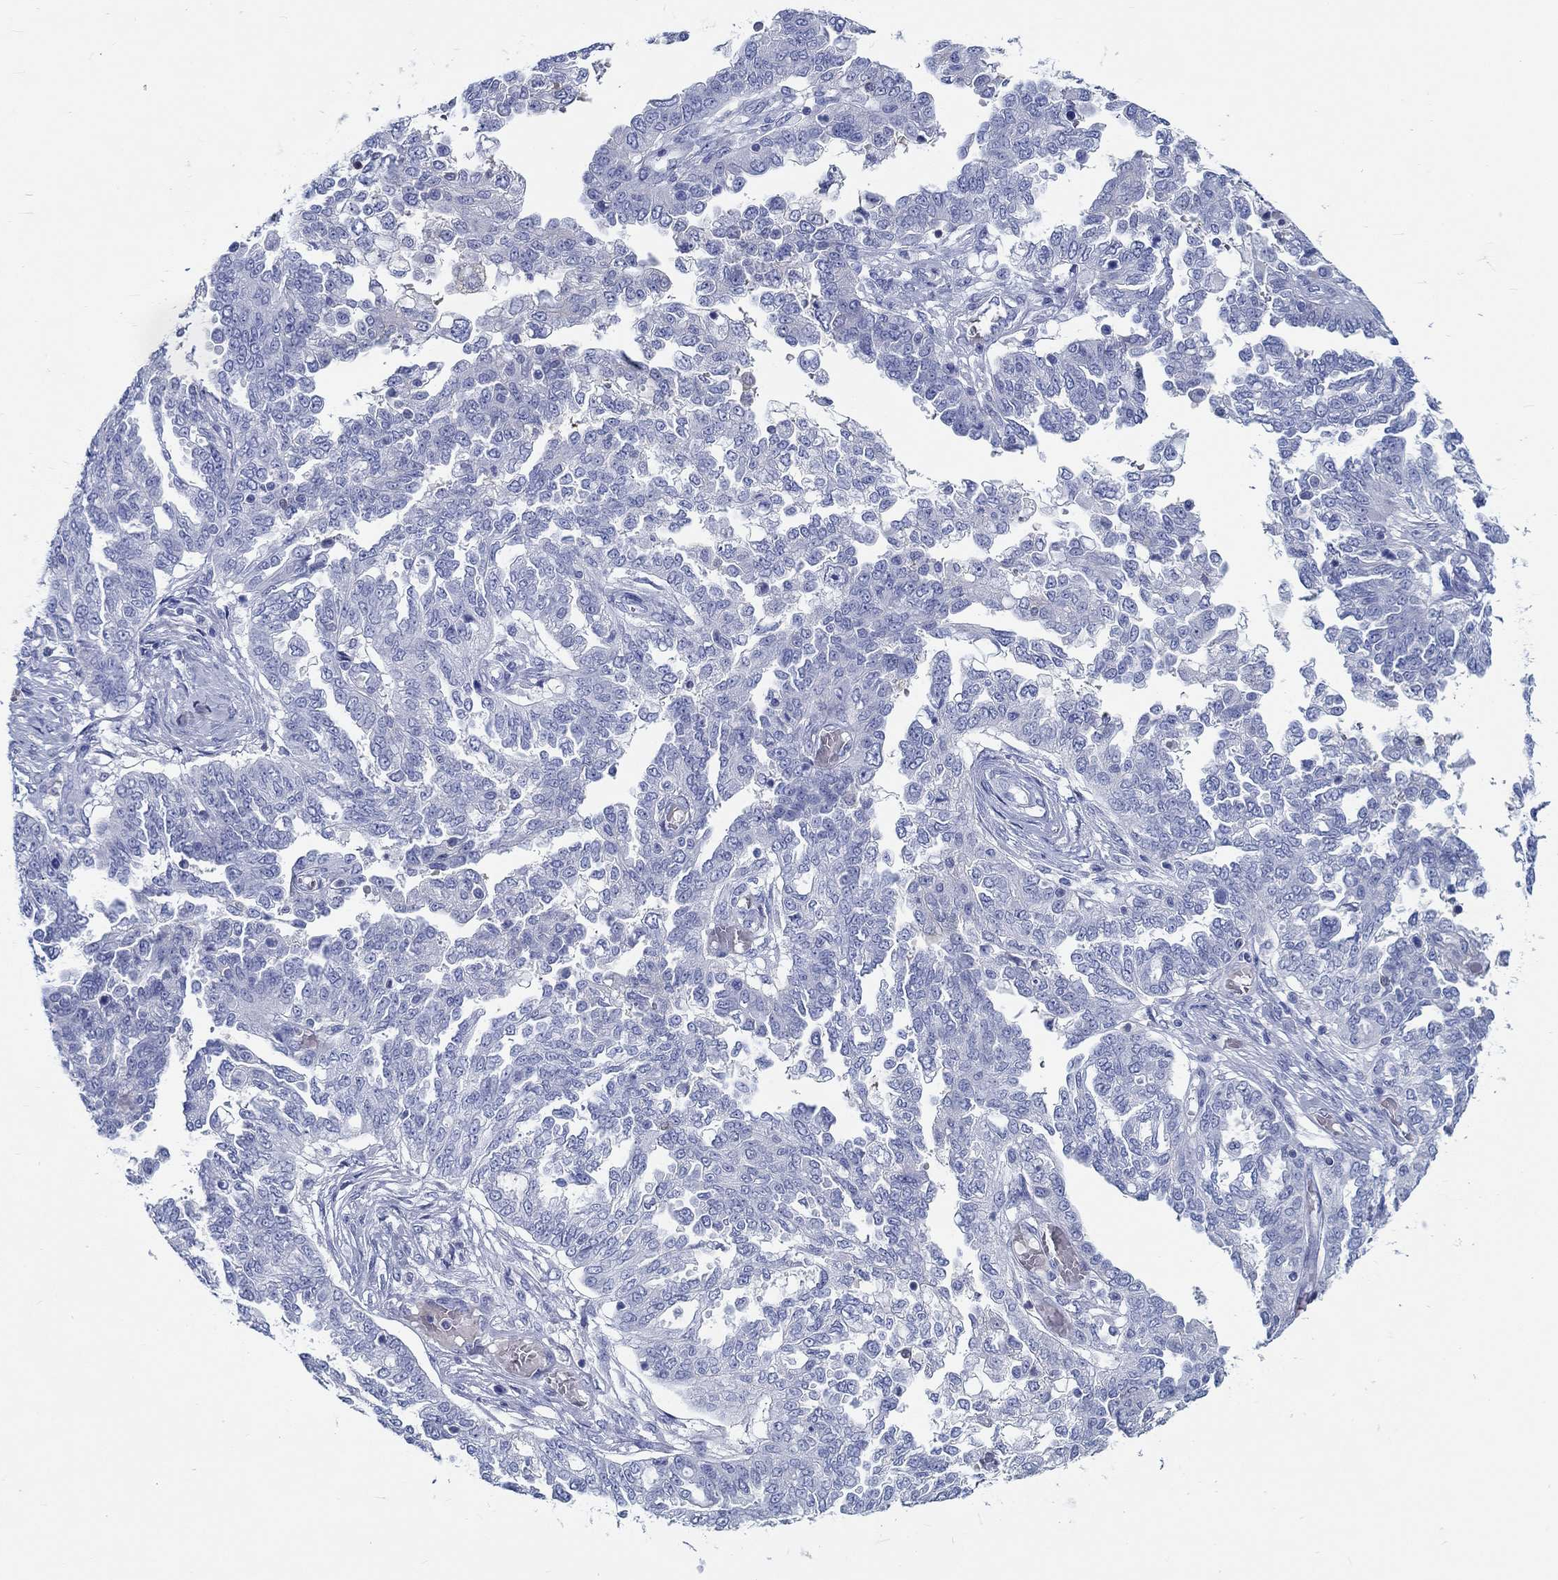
{"staining": {"intensity": "negative", "quantity": "none", "location": "none"}, "tissue": "ovarian cancer", "cell_type": "Tumor cells", "image_type": "cancer", "snomed": [{"axis": "morphology", "description": "Cystadenocarcinoma, serous, NOS"}, {"axis": "topography", "description": "Ovary"}], "caption": "The immunohistochemistry photomicrograph has no significant staining in tumor cells of serous cystadenocarcinoma (ovarian) tissue.", "gene": "FBXO2", "patient": {"sex": "female", "age": 67}}